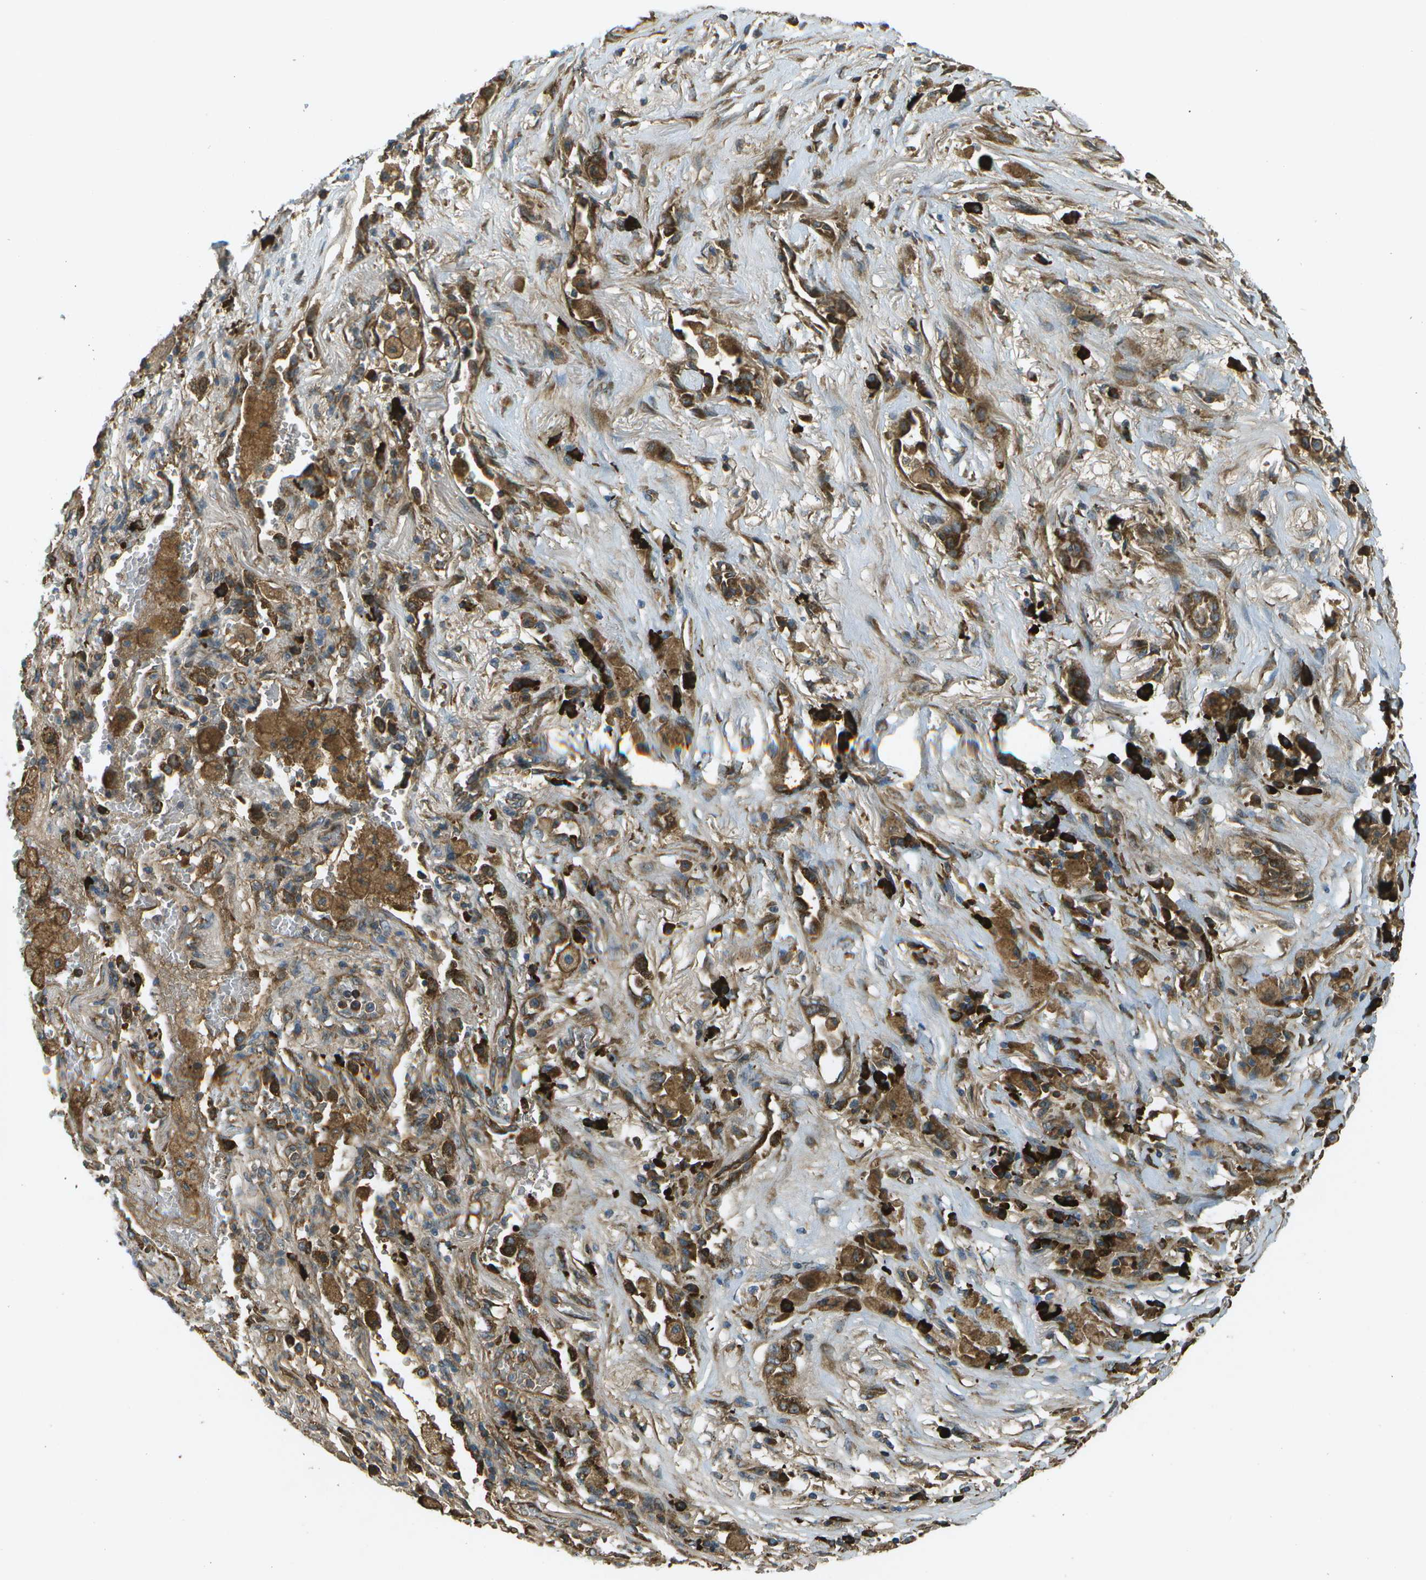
{"staining": {"intensity": "strong", "quantity": ">75%", "location": "cytoplasmic/membranous"}, "tissue": "lung cancer", "cell_type": "Tumor cells", "image_type": "cancer", "snomed": [{"axis": "morphology", "description": "Squamous cell carcinoma, NOS"}, {"axis": "topography", "description": "Lung"}], "caption": "There is high levels of strong cytoplasmic/membranous staining in tumor cells of lung squamous cell carcinoma, as demonstrated by immunohistochemical staining (brown color).", "gene": "USP30", "patient": {"sex": "male", "age": 61}}